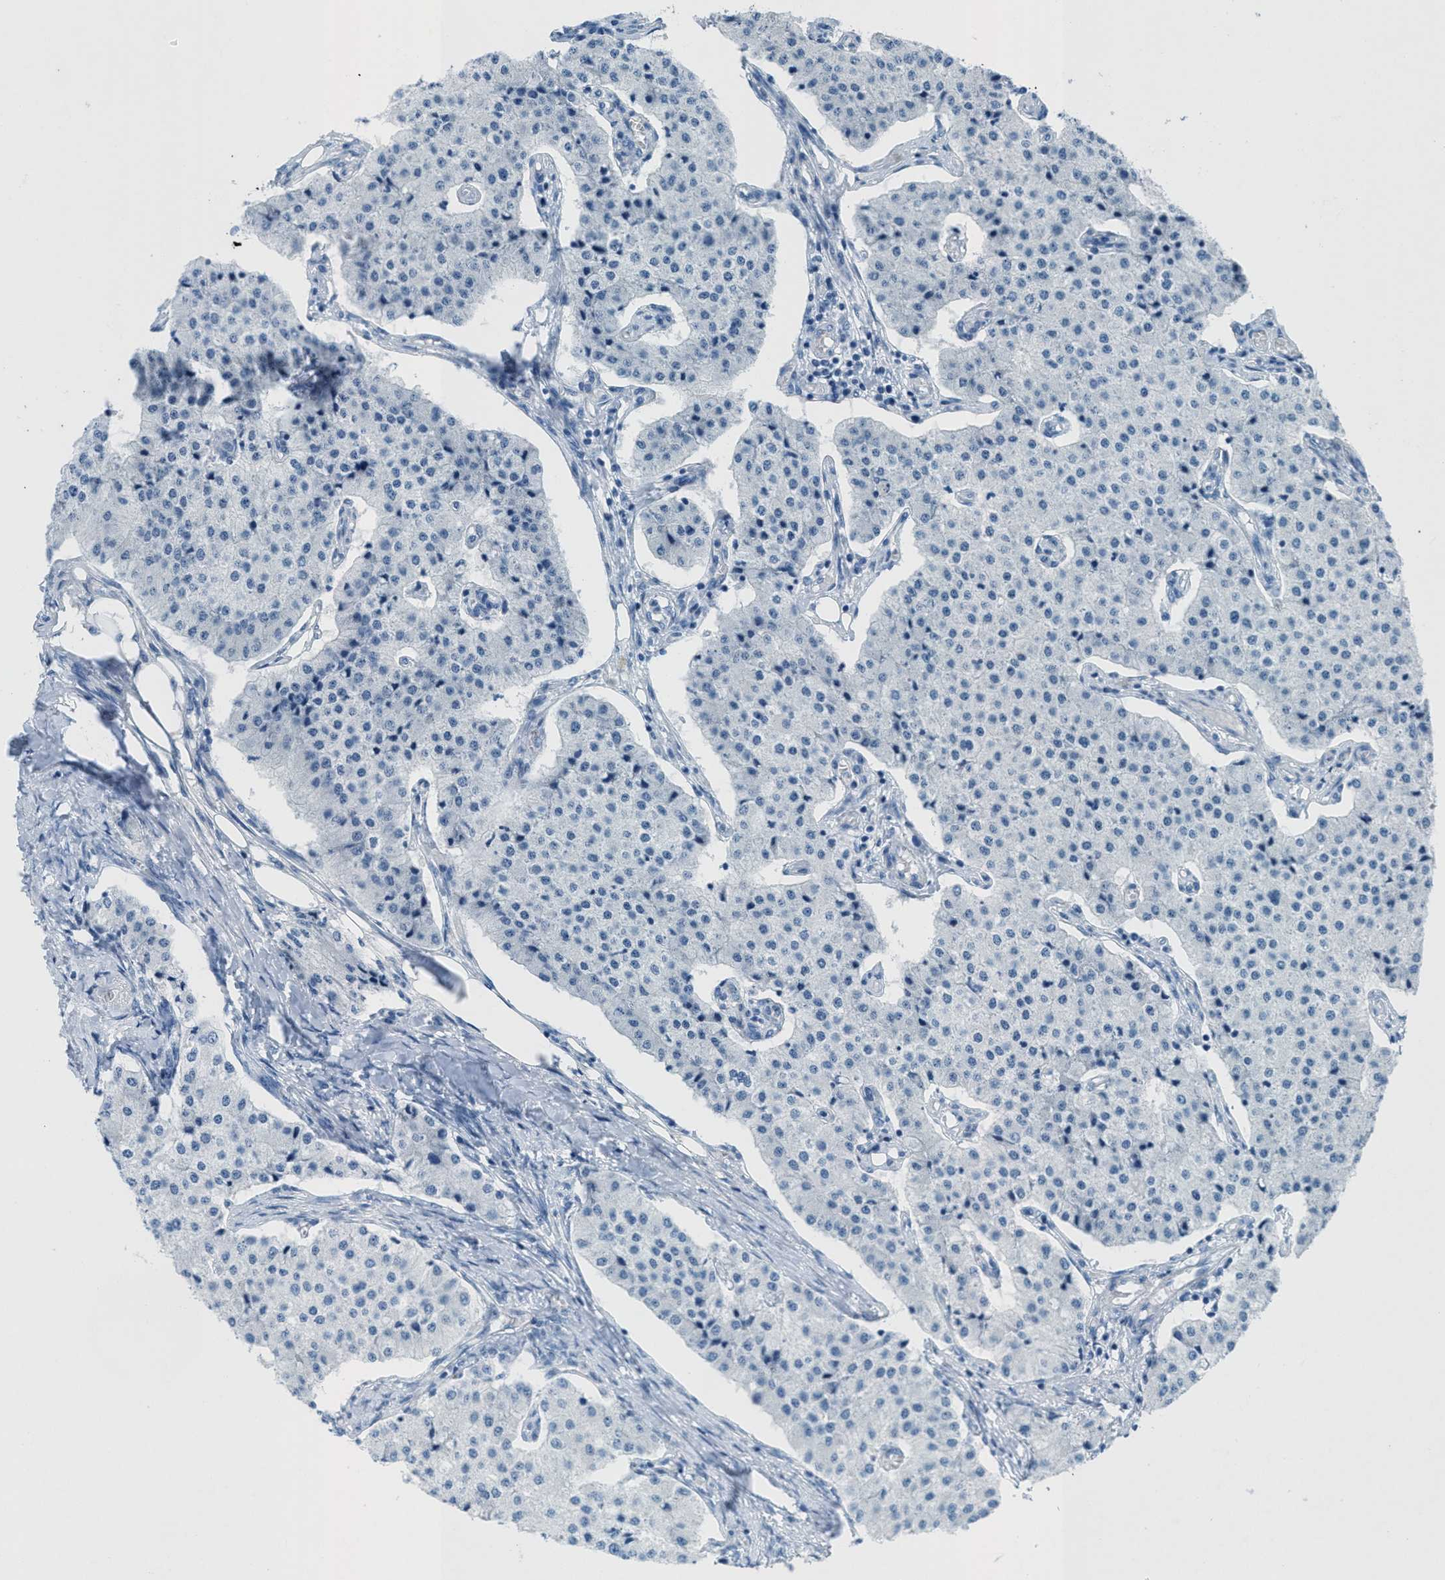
{"staining": {"intensity": "negative", "quantity": "none", "location": "none"}, "tissue": "carcinoid", "cell_type": "Tumor cells", "image_type": "cancer", "snomed": [{"axis": "morphology", "description": "Carcinoid, malignant, NOS"}, {"axis": "topography", "description": "Colon"}], "caption": "The immunohistochemistry image has no significant expression in tumor cells of malignant carcinoid tissue.", "gene": "GALNT17", "patient": {"sex": "female", "age": 52}}